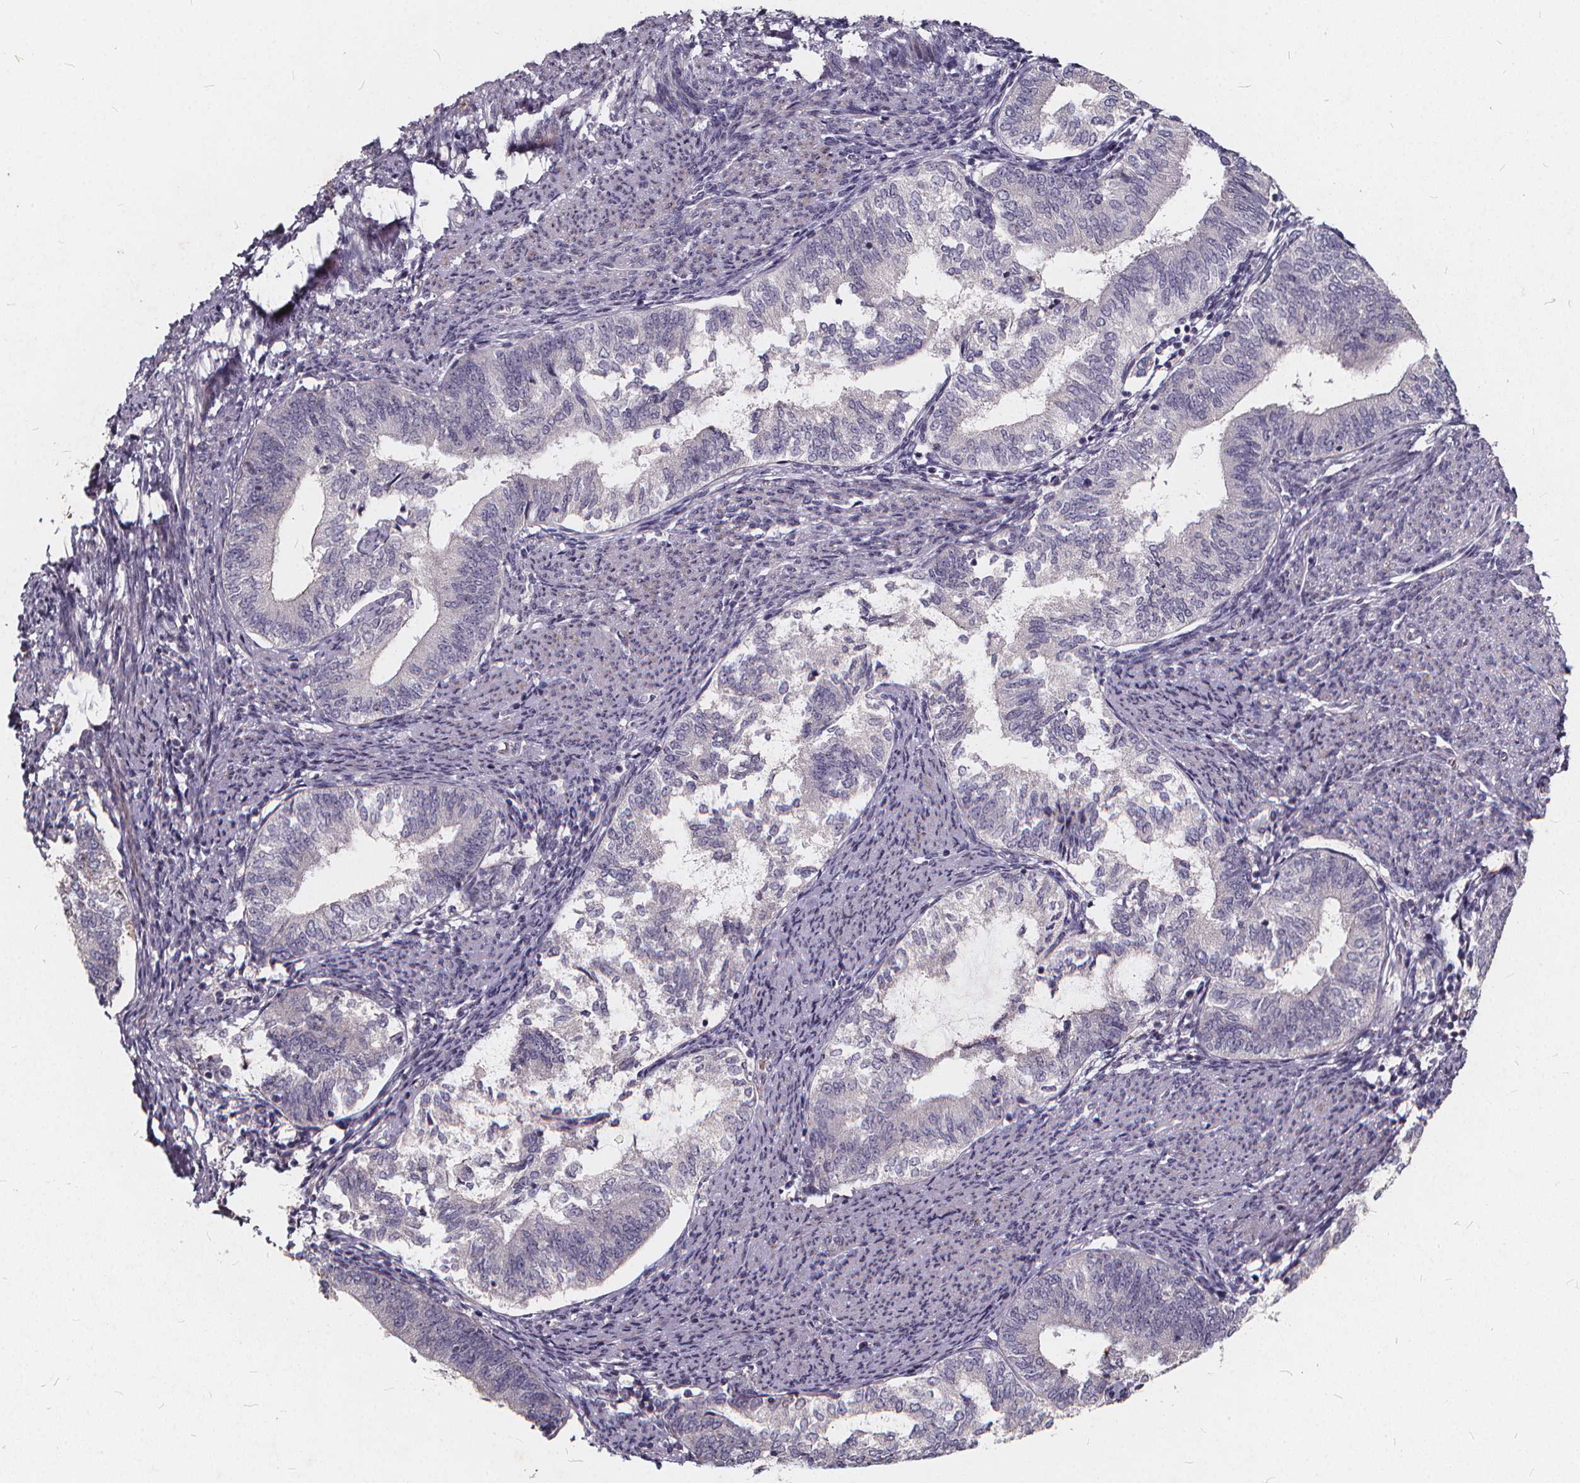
{"staining": {"intensity": "negative", "quantity": "none", "location": "none"}, "tissue": "endometrial cancer", "cell_type": "Tumor cells", "image_type": "cancer", "snomed": [{"axis": "morphology", "description": "Adenocarcinoma, NOS"}, {"axis": "topography", "description": "Endometrium"}], "caption": "IHC photomicrograph of neoplastic tissue: human endometrial cancer stained with DAB (3,3'-diaminobenzidine) reveals no significant protein positivity in tumor cells.", "gene": "TSPAN14", "patient": {"sex": "female", "age": 65}}